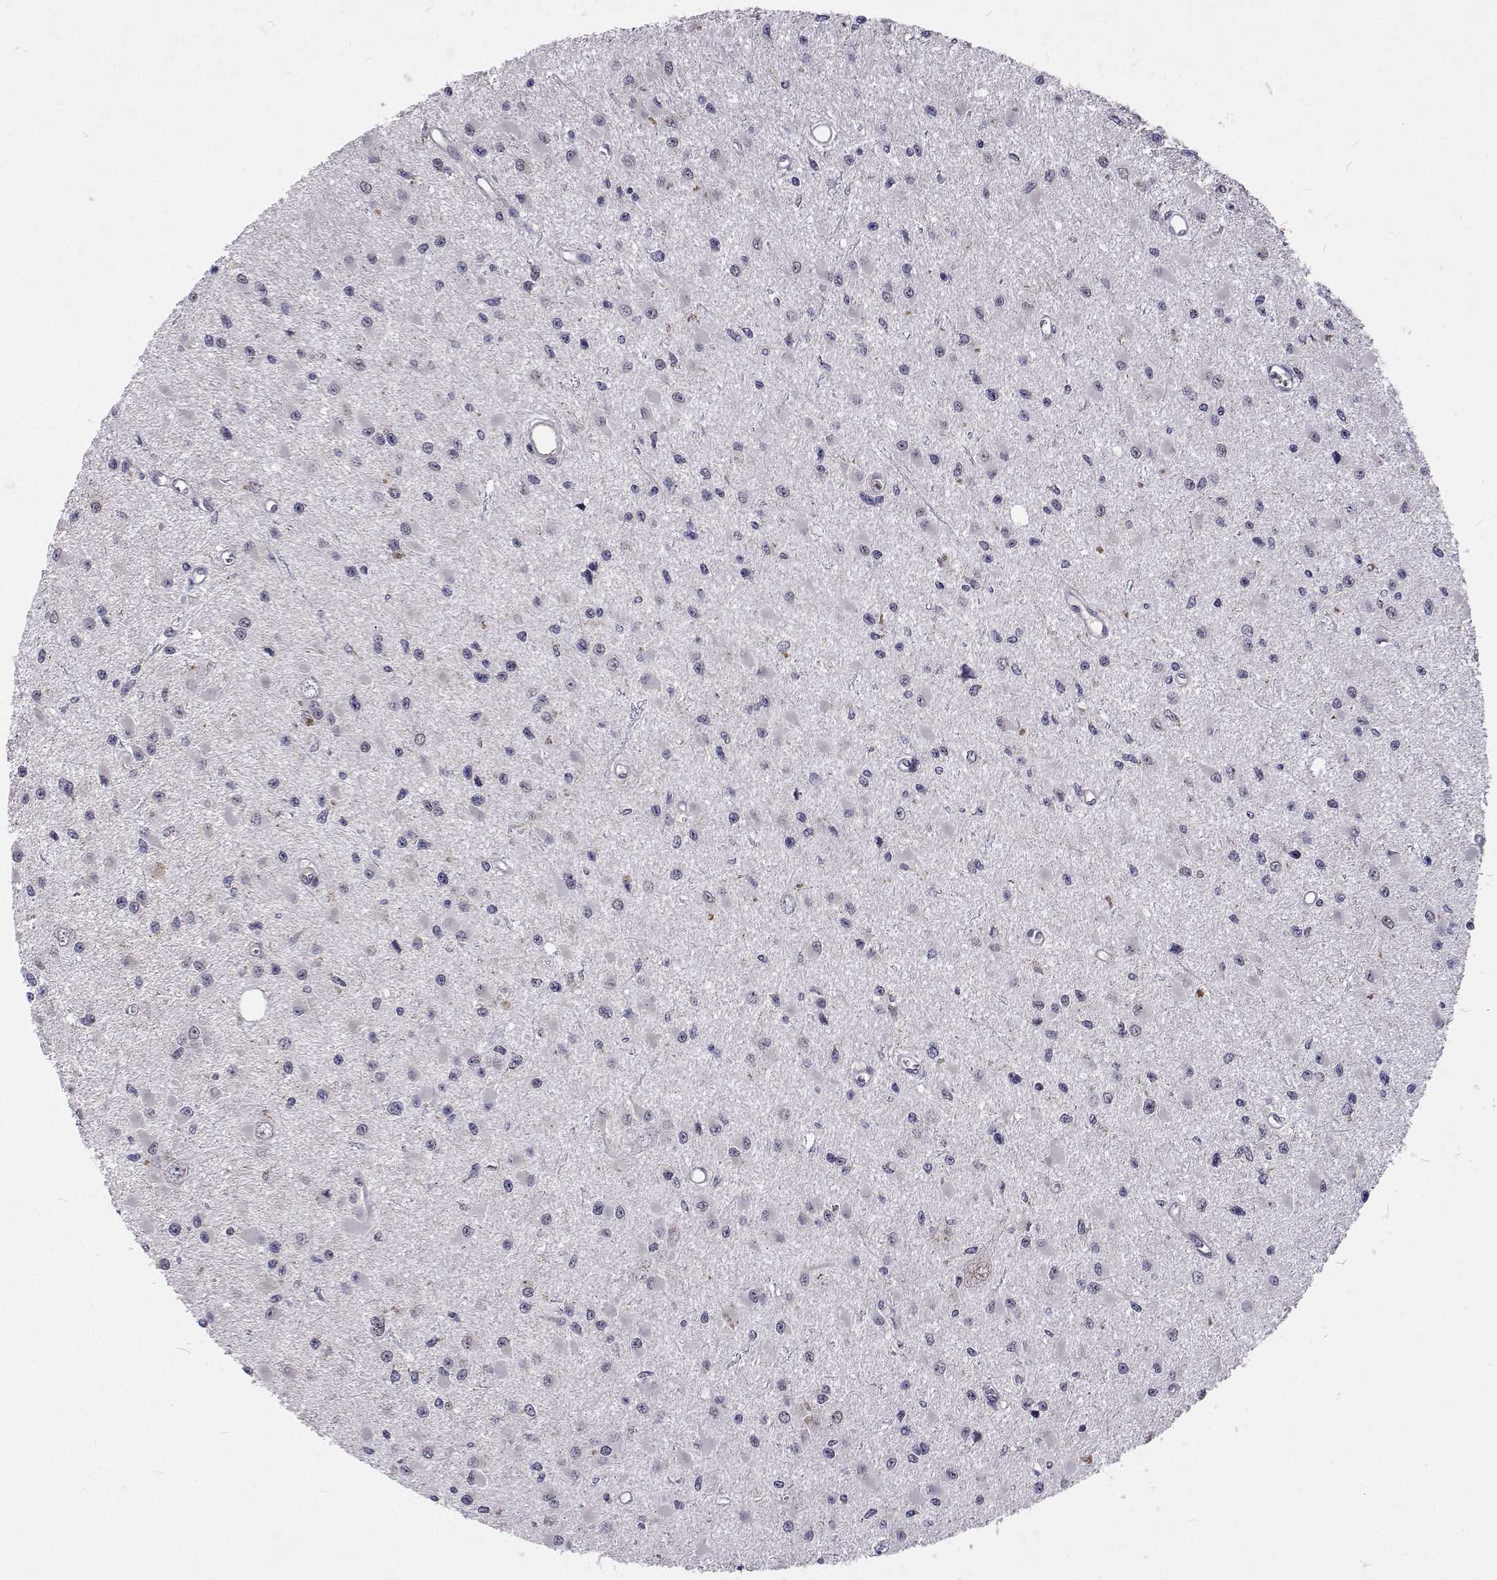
{"staining": {"intensity": "negative", "quantity": "none", "location": "none"}, "tissue": "glioma", "cell_type": "Tumor cells", "image_type": "cancer", "snomed": [{"axis": "morphology", "description": "Glioma, malignant, High grade"}, {"axis": "topography", "description": "Brain"}], "caption": "Tumor cells show no significant protein expression in malignant glioma (high-grade).", "gene": "DHTKD1", "patient": {"sex": "male", "age": 54}}